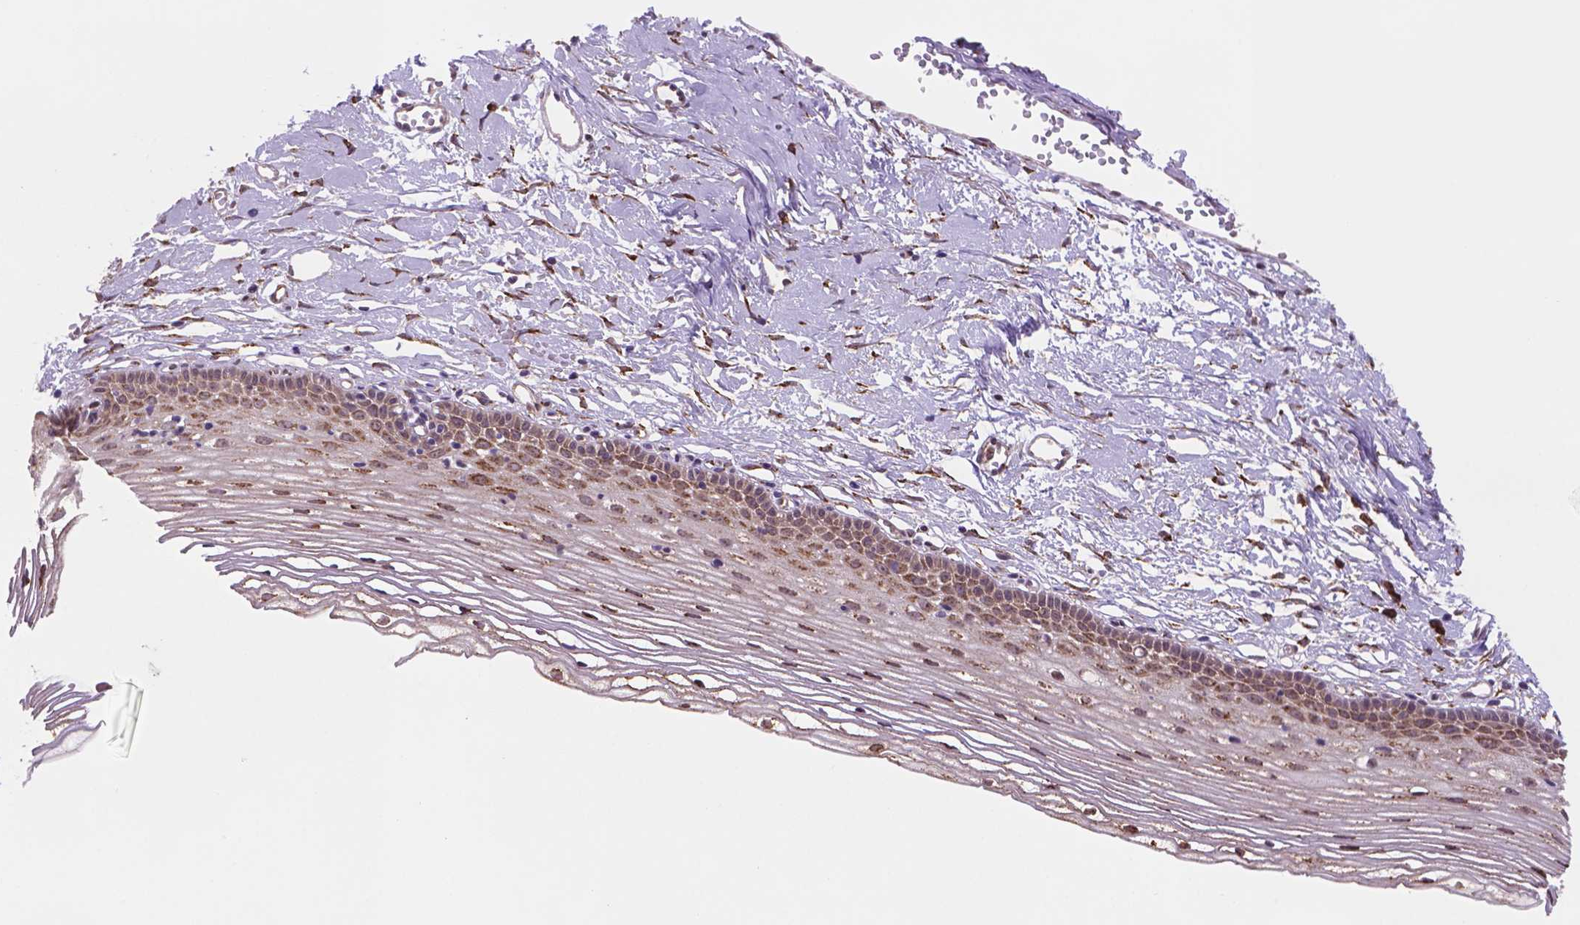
{"staining": {"intensity": "weak", "quantity": ">75%", "location": "cytoplasmic/membranous,nuclear"}, "tissue": "cervix", "cell_type": "Glandular cells", "image_type": "normal", "snomed": [{"axis": "morphology", "description": "Normal tissue, NOS"}, {"axis": "topography", "description": "Cervix"}], "caption": "High-power microscopy captured an immunohistochemistry (IHC) photomicrograph of benign cervix, revealing weak cytoplasmic/membranous,nuclear positivity in about >75% of glandular cells.", "gene": "FNIP1", "patient": {"sex": "female", "age": 40}}